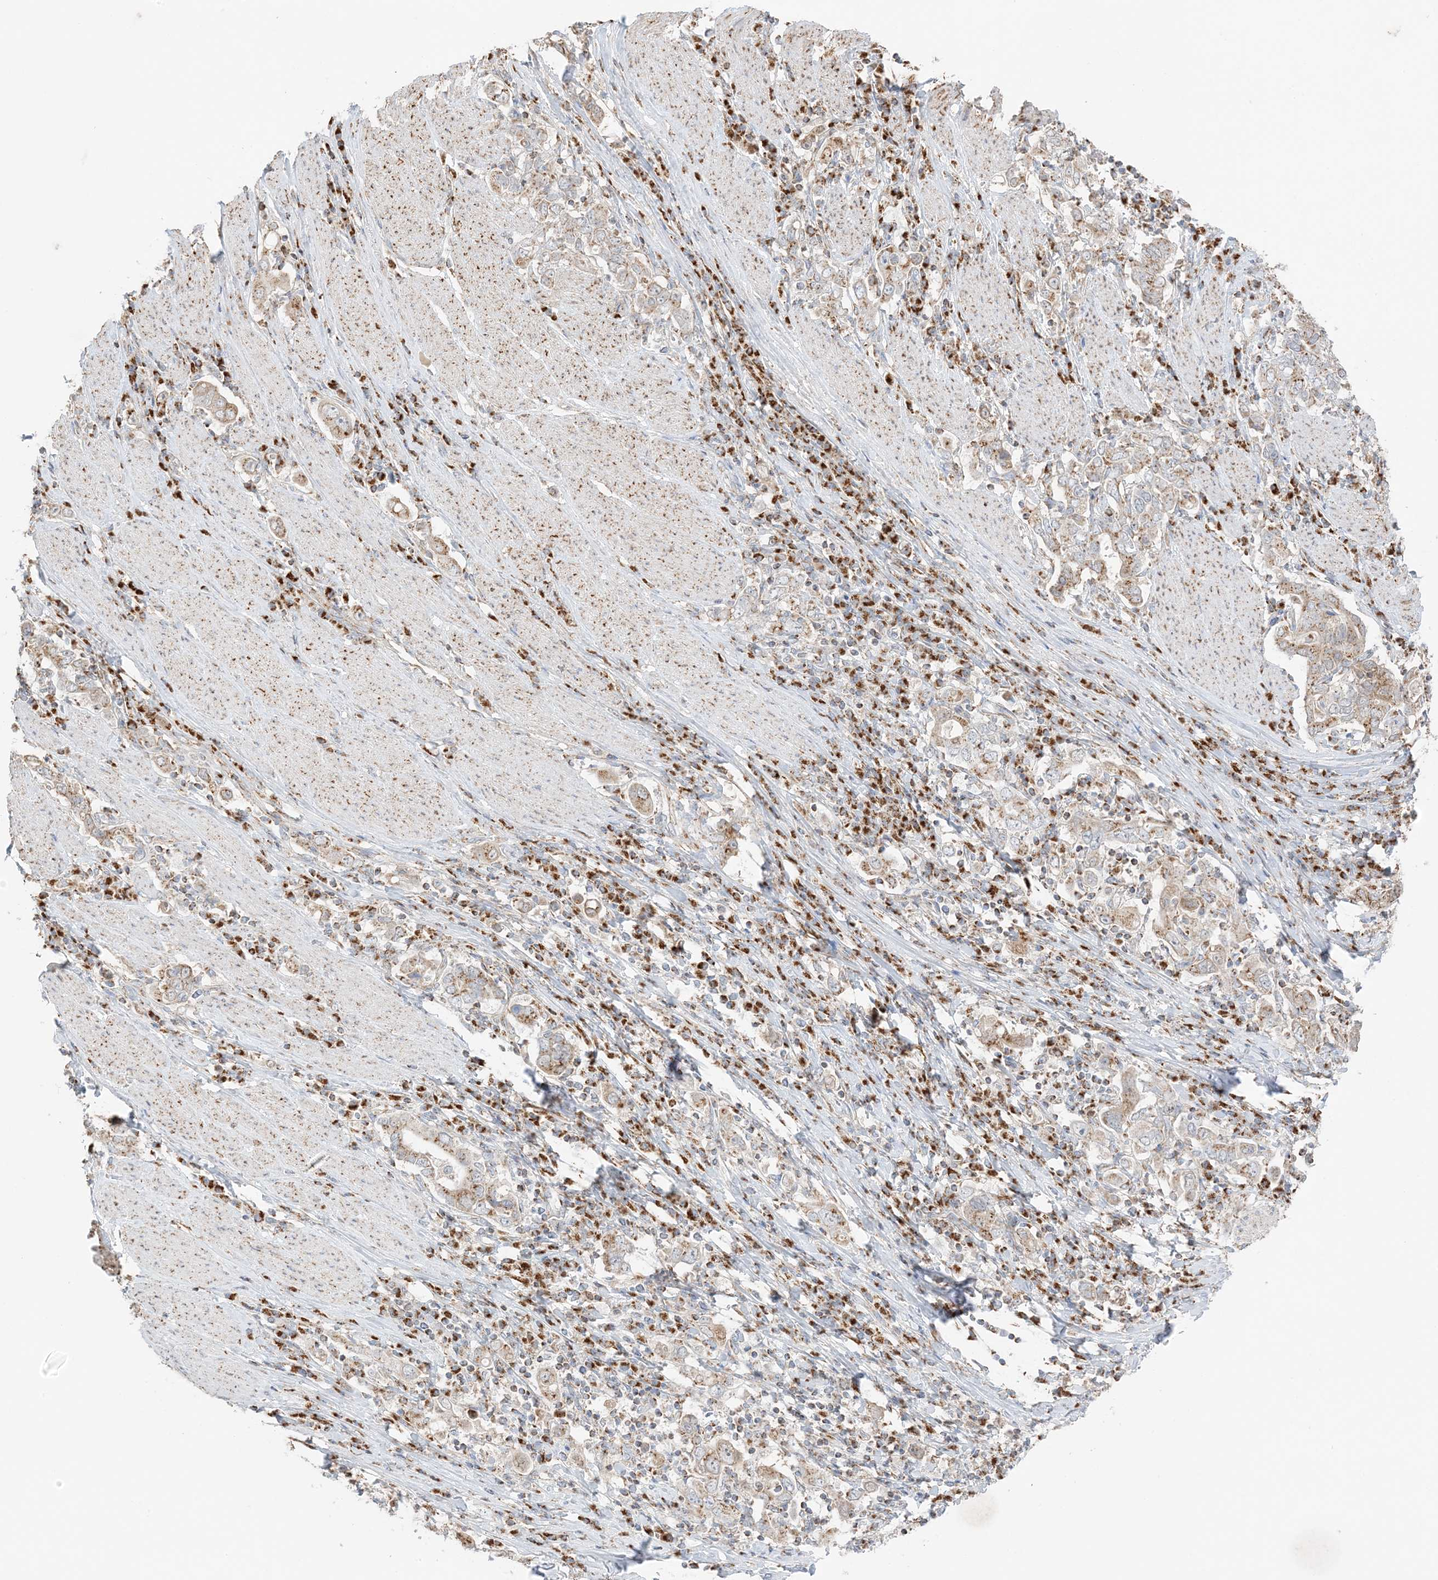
{"staining": {"intensity": "moderate", "quantity": ">75%", "location": "cytoplasmic/membranous"}, "tissue": "stomach cancer", "cell_type": "Tumor cells", "image_type": "cancer", "snomed": [{"axis": "morphology", "description": "Adenocarcinoma, NOS"}, {"axis": "topography", "description": "Stomach, upper"}], "caption": "Stomach adenocarcinoma stained with a brown dye displays moderate cytoplasmic/membranous positive expression in about >75% of tumor cells.", "gene": "SLC25A12", "patient": {"sex": "male", "age": 62}}